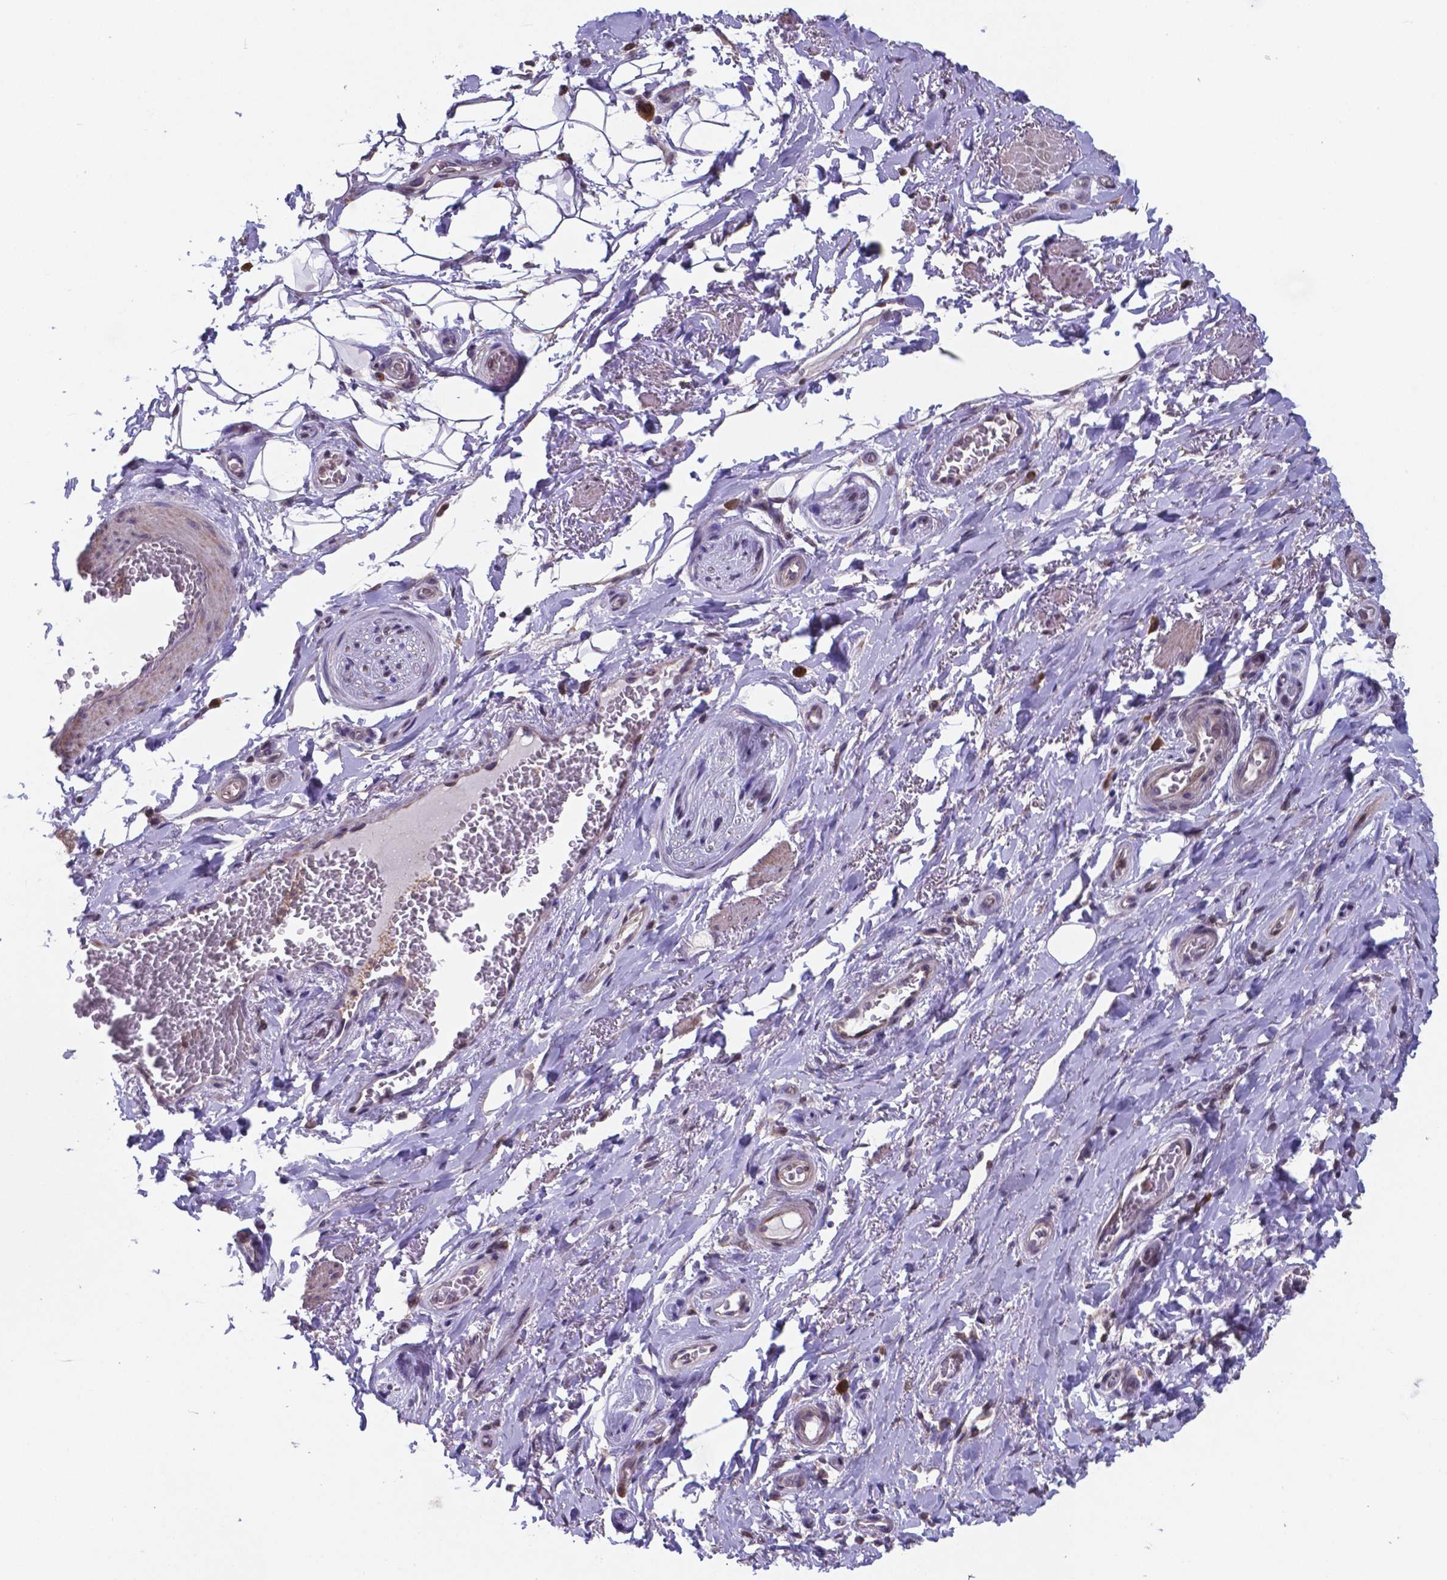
{"staining": {"intensity": "negative", "quantity": "none", "location": "none"}, "tissue": "adipose tissue", "cell_type": "Adipocytes", "image_type": "normal", "snomed": [{"axis": "morphology", "description": "Normal tissue, NOS"}, {"axis": "topography", "description": "Anal"}, {"axis": "topography", "description": "Peripheral nerve tissue"}], "caption": "This photomicrograph is of normal adipose tissue stained with IHC to label a protein in brown with the nuclei are counter-stained blue. There is no staining in adipocytes.", "gene": "MLC1", "patient": {"sex": "male", "age": 53}}